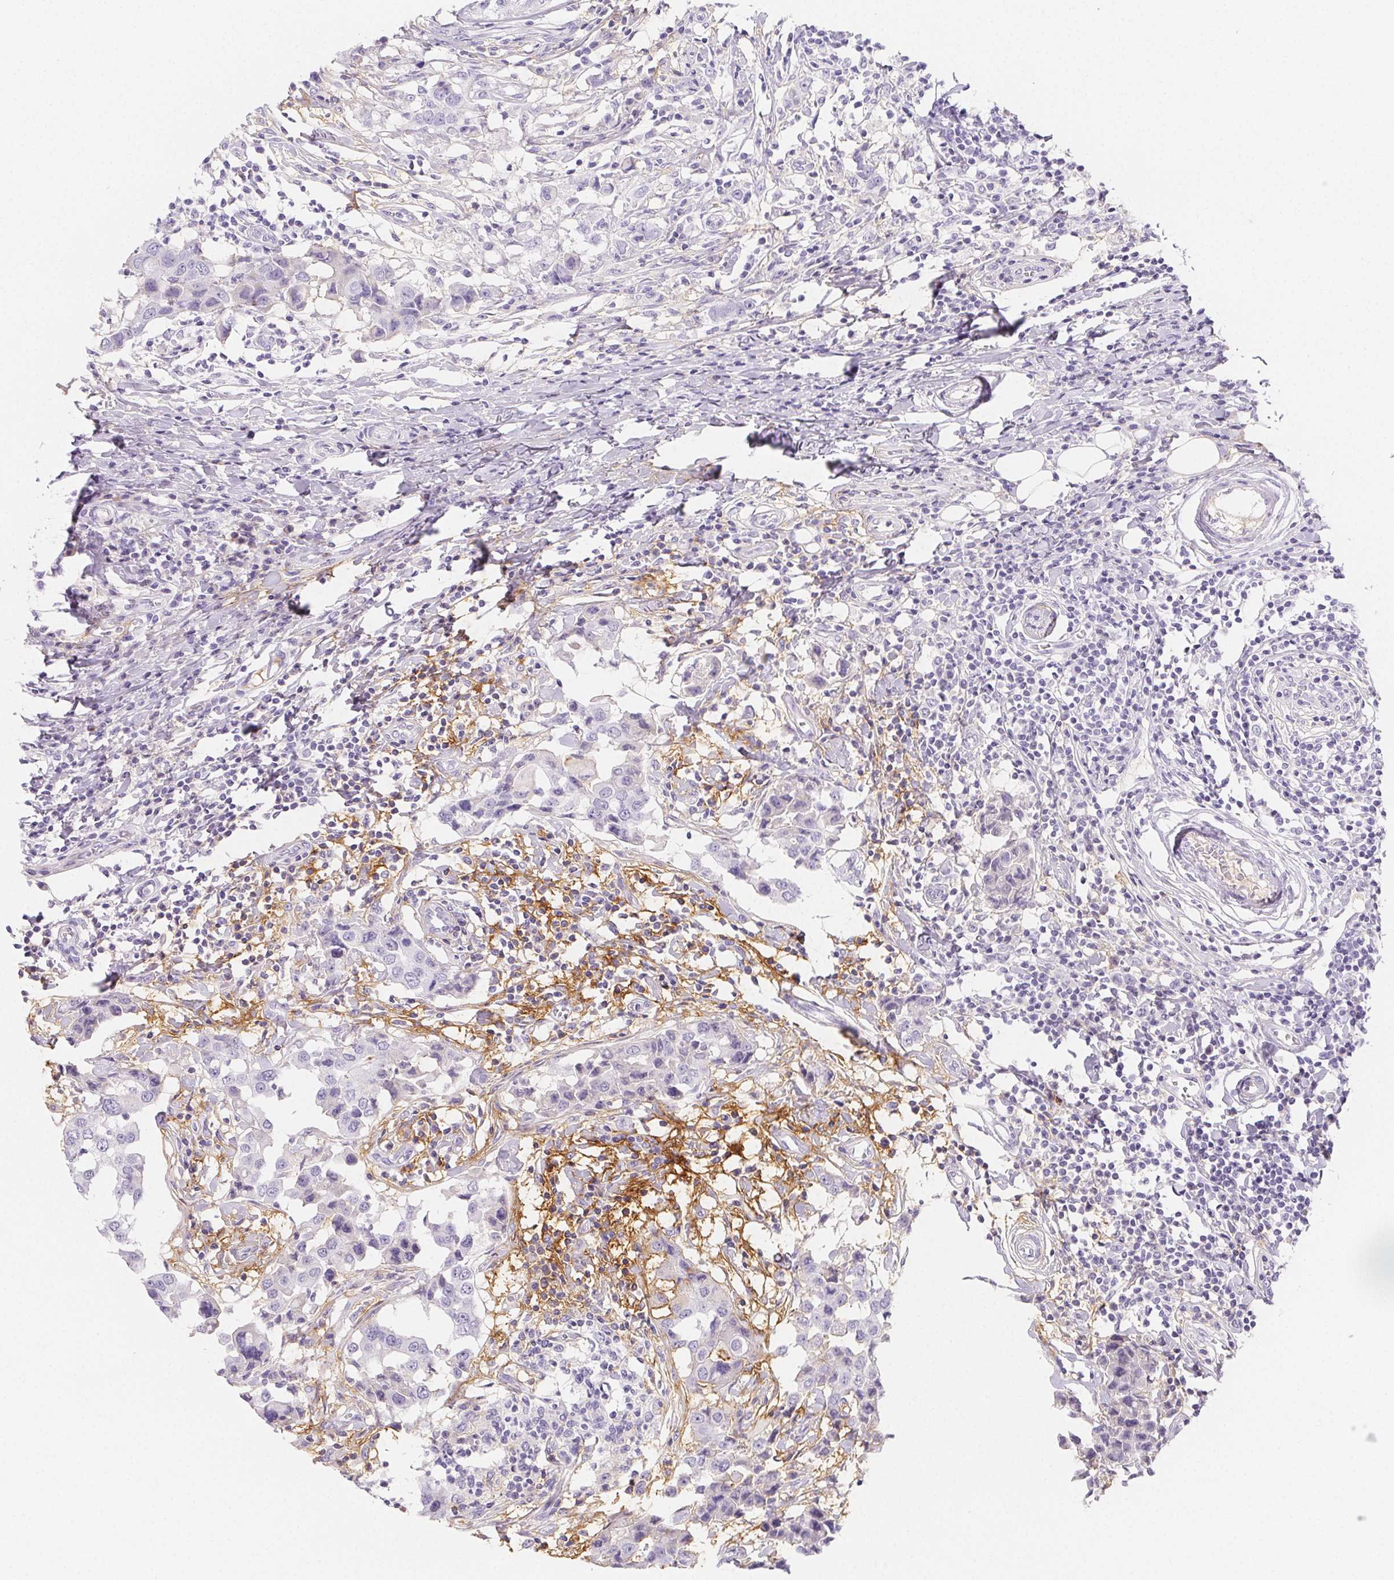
{"staining": {"intensity": "negative", "quantity": "none", "location": "none"}, "tissue": "breast cancer", "cell_type": "Tumor cells", "image_type": "cancer", "snomed": [{"axis": "morphology", "description": "Duct carcinoma"}, {"axis": "topography", "description": "Breast"}], "caption": "Immunohistochemistry micrograph of neoplastic tissue: breast intraductal carcinoma stained with DAB (3,3'-diaminobenzidine) shows no significant protein positivity in tumor cells.", "gene": "ITIH2", "patient": {"sex": "female", "age": 27}}